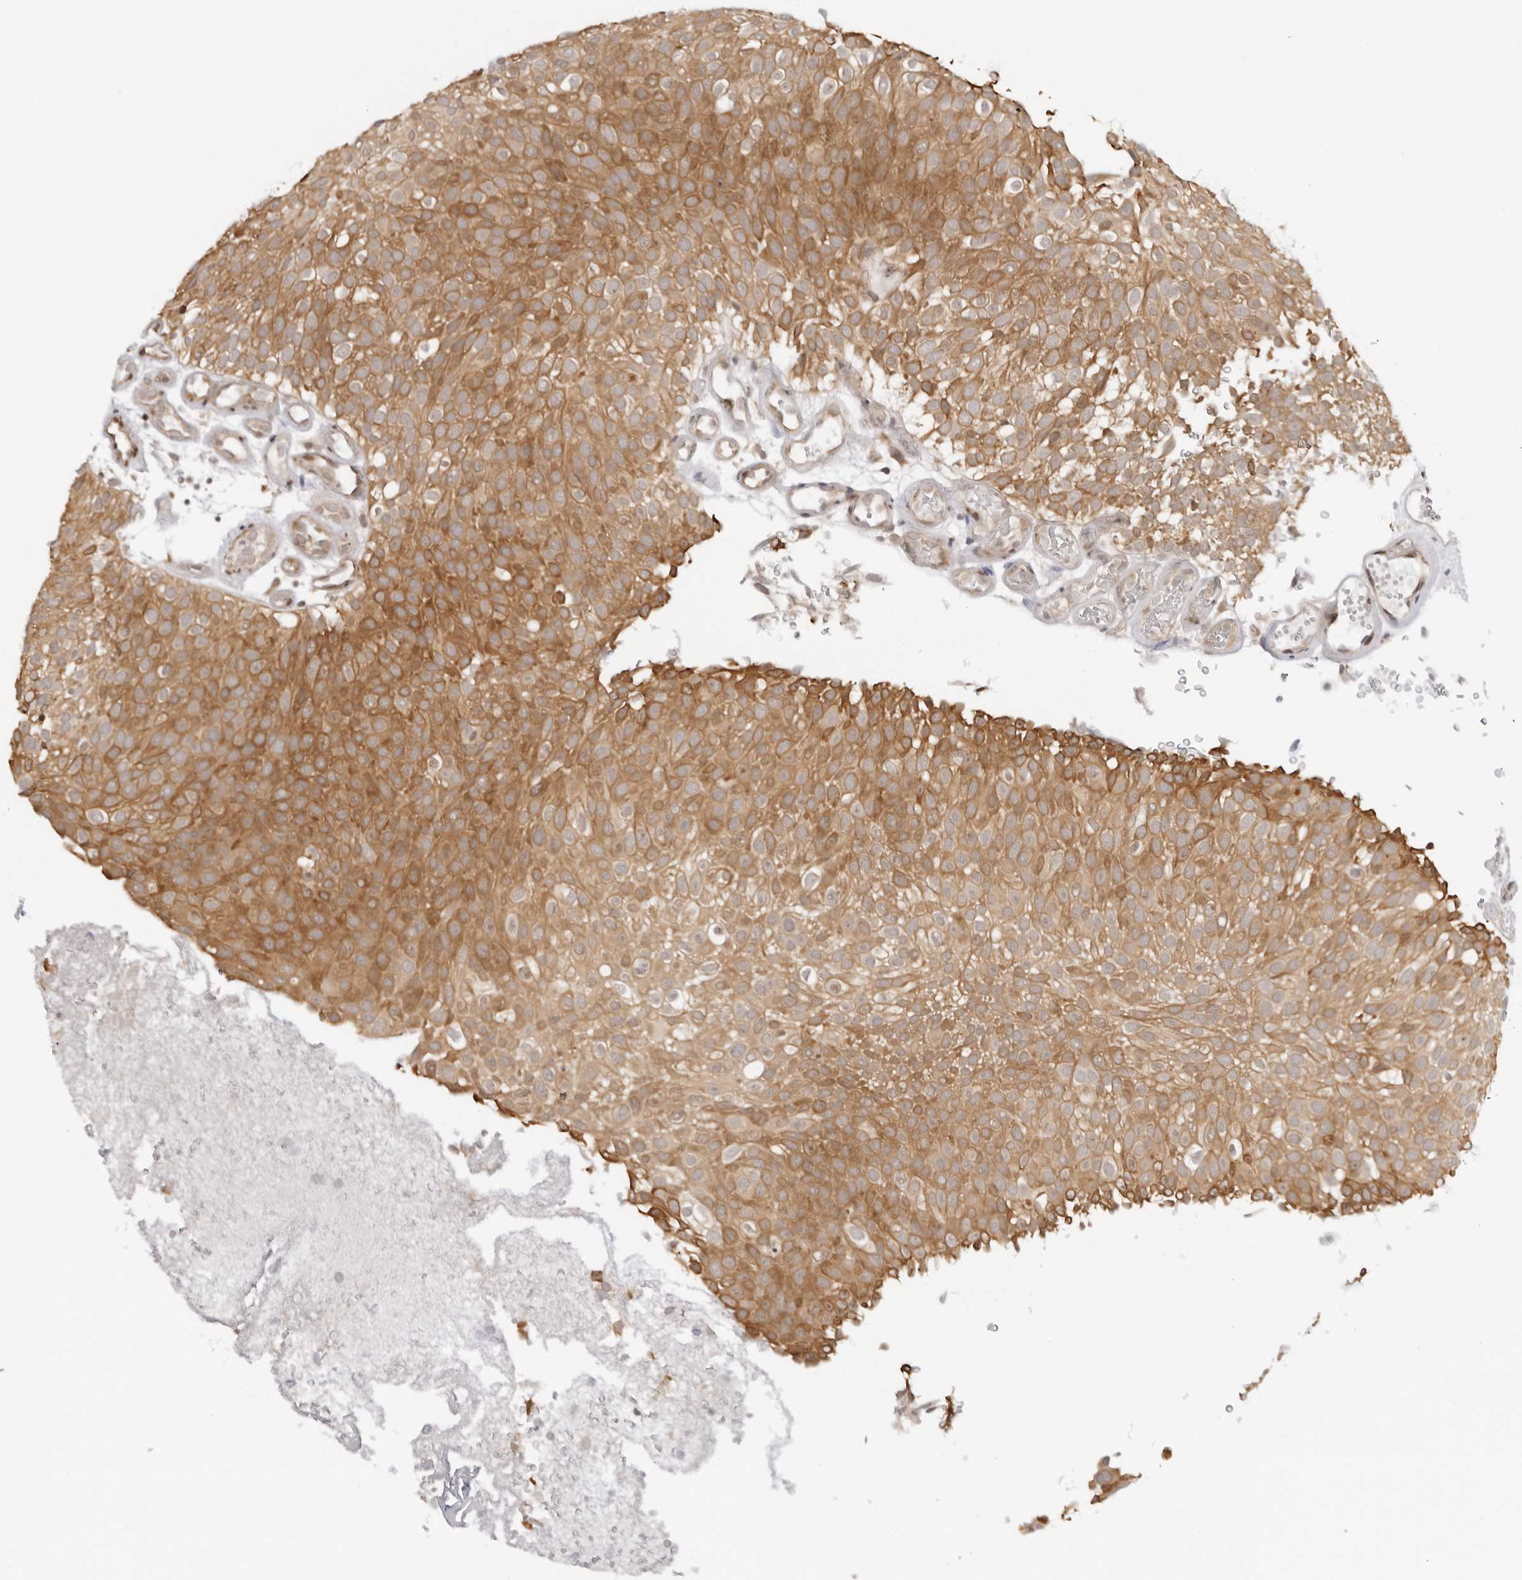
{"staining": {"intensity": "moderate", "quantity": ">75%", "location": "cytoplasmic/membranous"}, "tissue": "urothelial cancer", "cell_type": "Tumor cells", "image_type": "cancer", "snomed": [{"axis": "morphology", "description": "Urothelial carcinoma, Low grade"}, {"axis": "topography", "description": "Urinary bladder"}], "caption": "This histopathology image demonstrates urothelial cancer stained with immunohistochemistry to label a protein in brown. The cytoplasmic/membranous of tumor cells show moderate positivity for the protein. Nuclei are counter-stained blue.", "gene": "PRRC2C", "patient": {"sex": "male", "age": 78}}